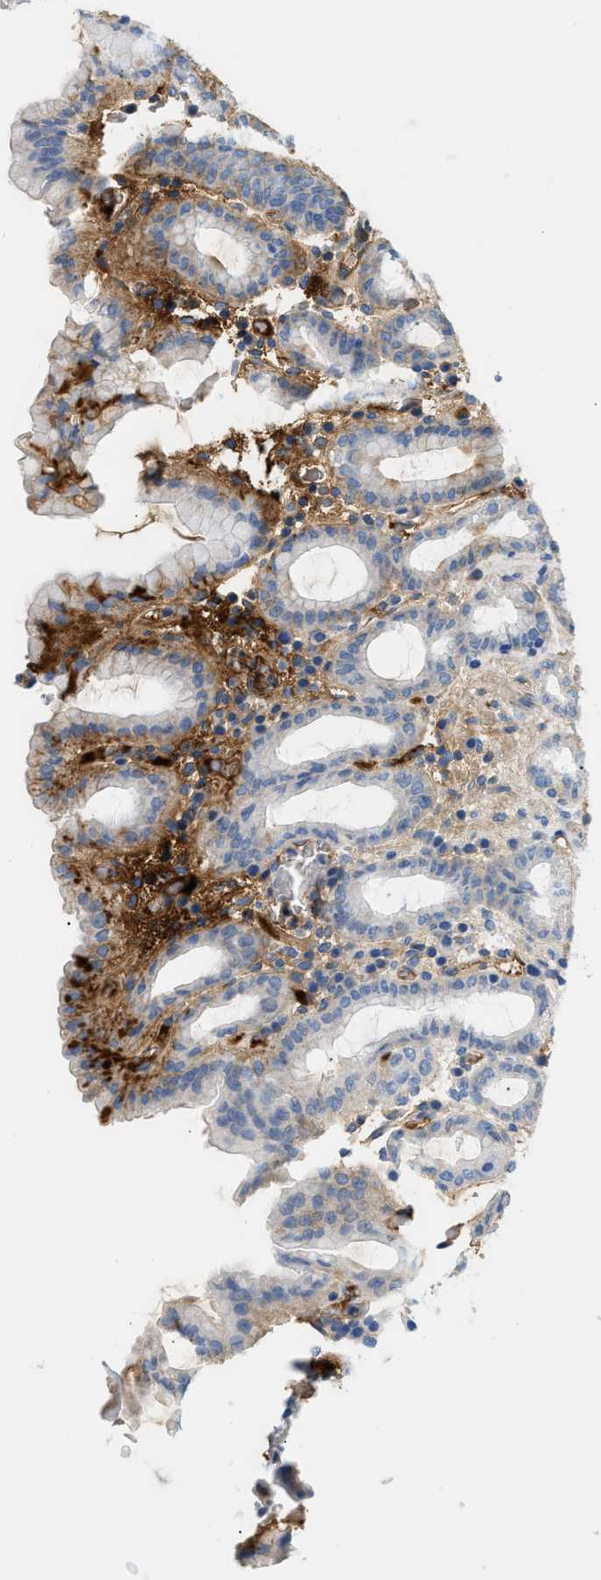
{"staining": {"intensity": "negative", "quantity": "none", "location": "none"}, "tissue": "stomach", "cell_type": "Glandular cells", "image_type": "normal", "snomed": [{"axis": "morphology", "description": "Normal tissue, NOS"}, {"axis": "topography", "description": "Stomach, upper"}], "caption": "Normal stomach was stained to show a protein in brown. There is no significant expression in glandular cells. (Stains: DAB immunohistochemistry with hematoxylin counter stain, Microscopy: brightfield microscopy at high magnification).", "gene": "CFI", "patient": {"sex": "male", "age": 68}}